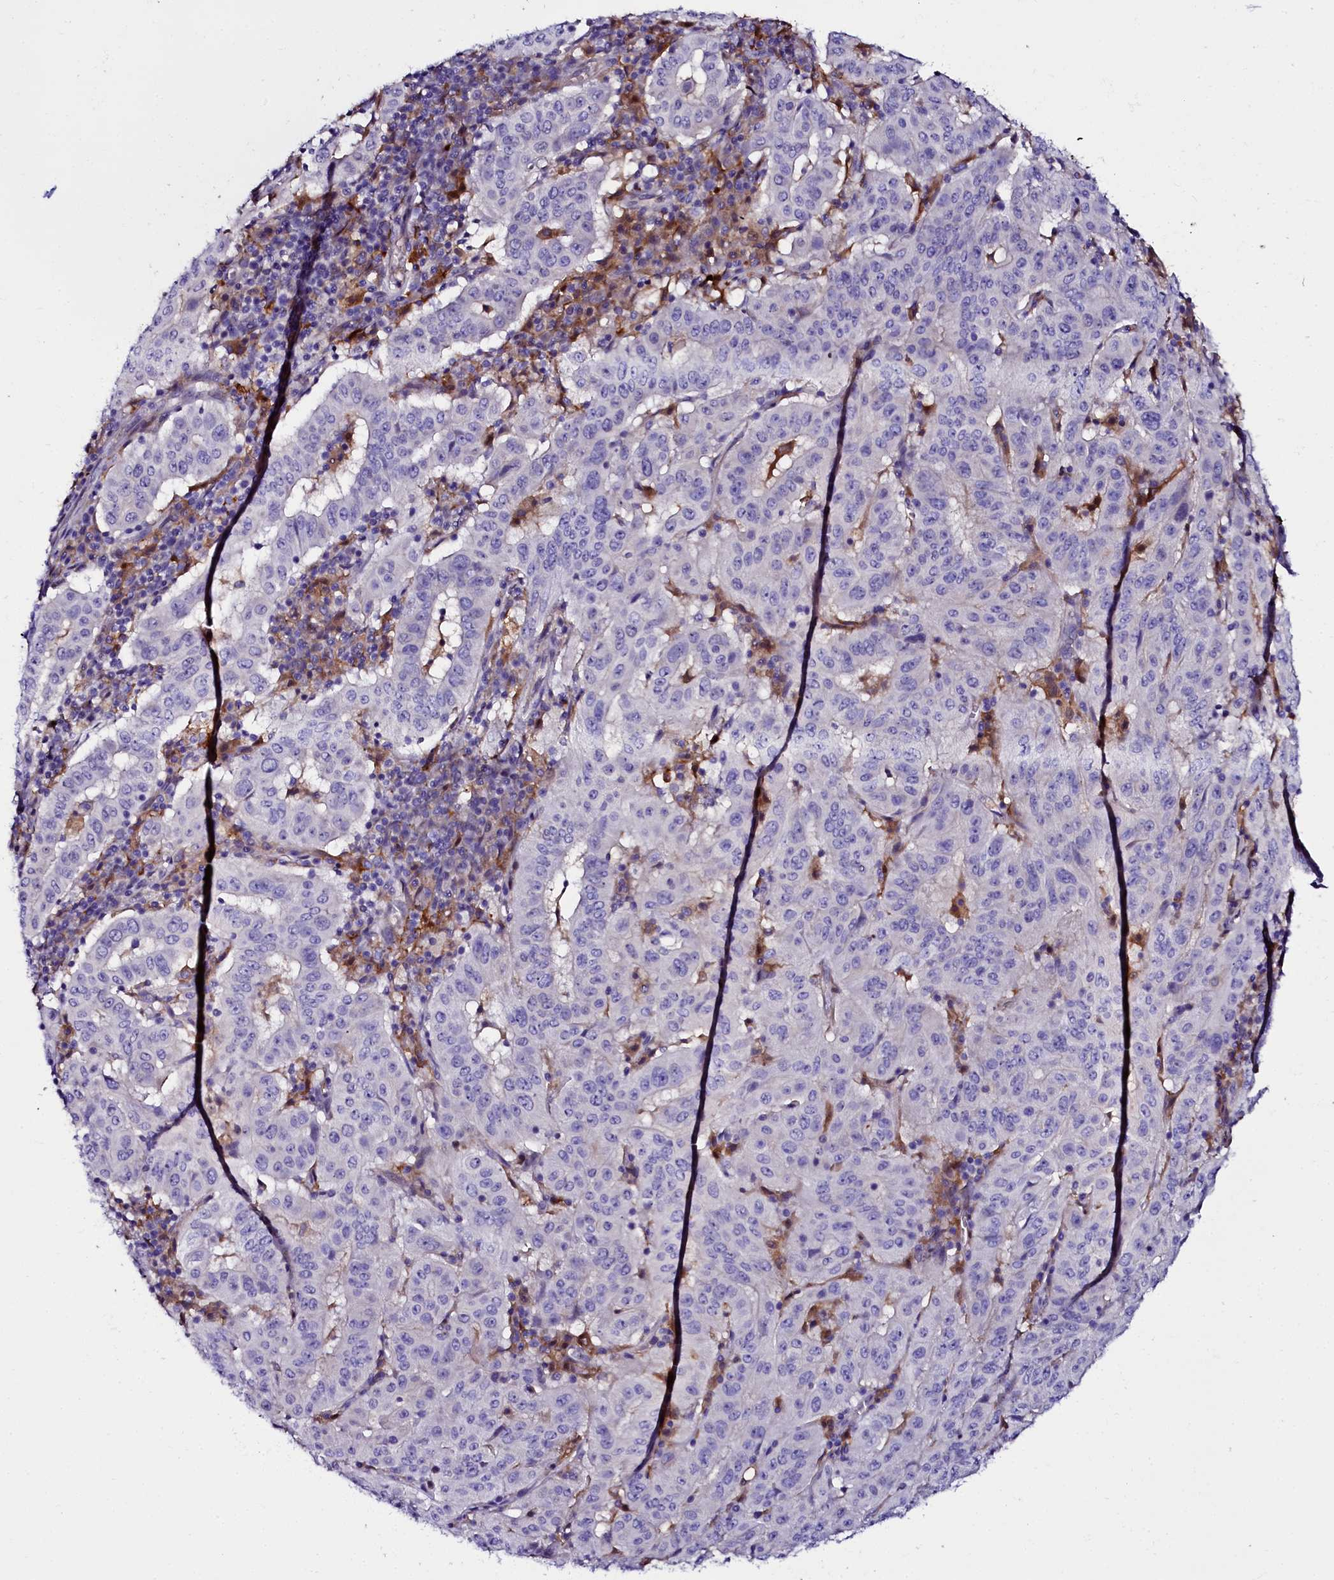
{"staining": {"intensity": "negative", "quantity": "none", "location": "none"}, "tissue": "pancreatic cancer", "cell_type": "Tumor cells", "image_type": "cancer", "snomed": [{"axis": "morphology", "description": "Adenocarcinoma, NOS"}, {"axis": "topography", "description": "Pancreas"}], "caption": "DAB immunohistochemical staining of pancreatic adenocarcinoma exhibits no significant expression in tumor cells.", "gene": "OTOL1", "patient": {"sex": "male", "age": 63}}